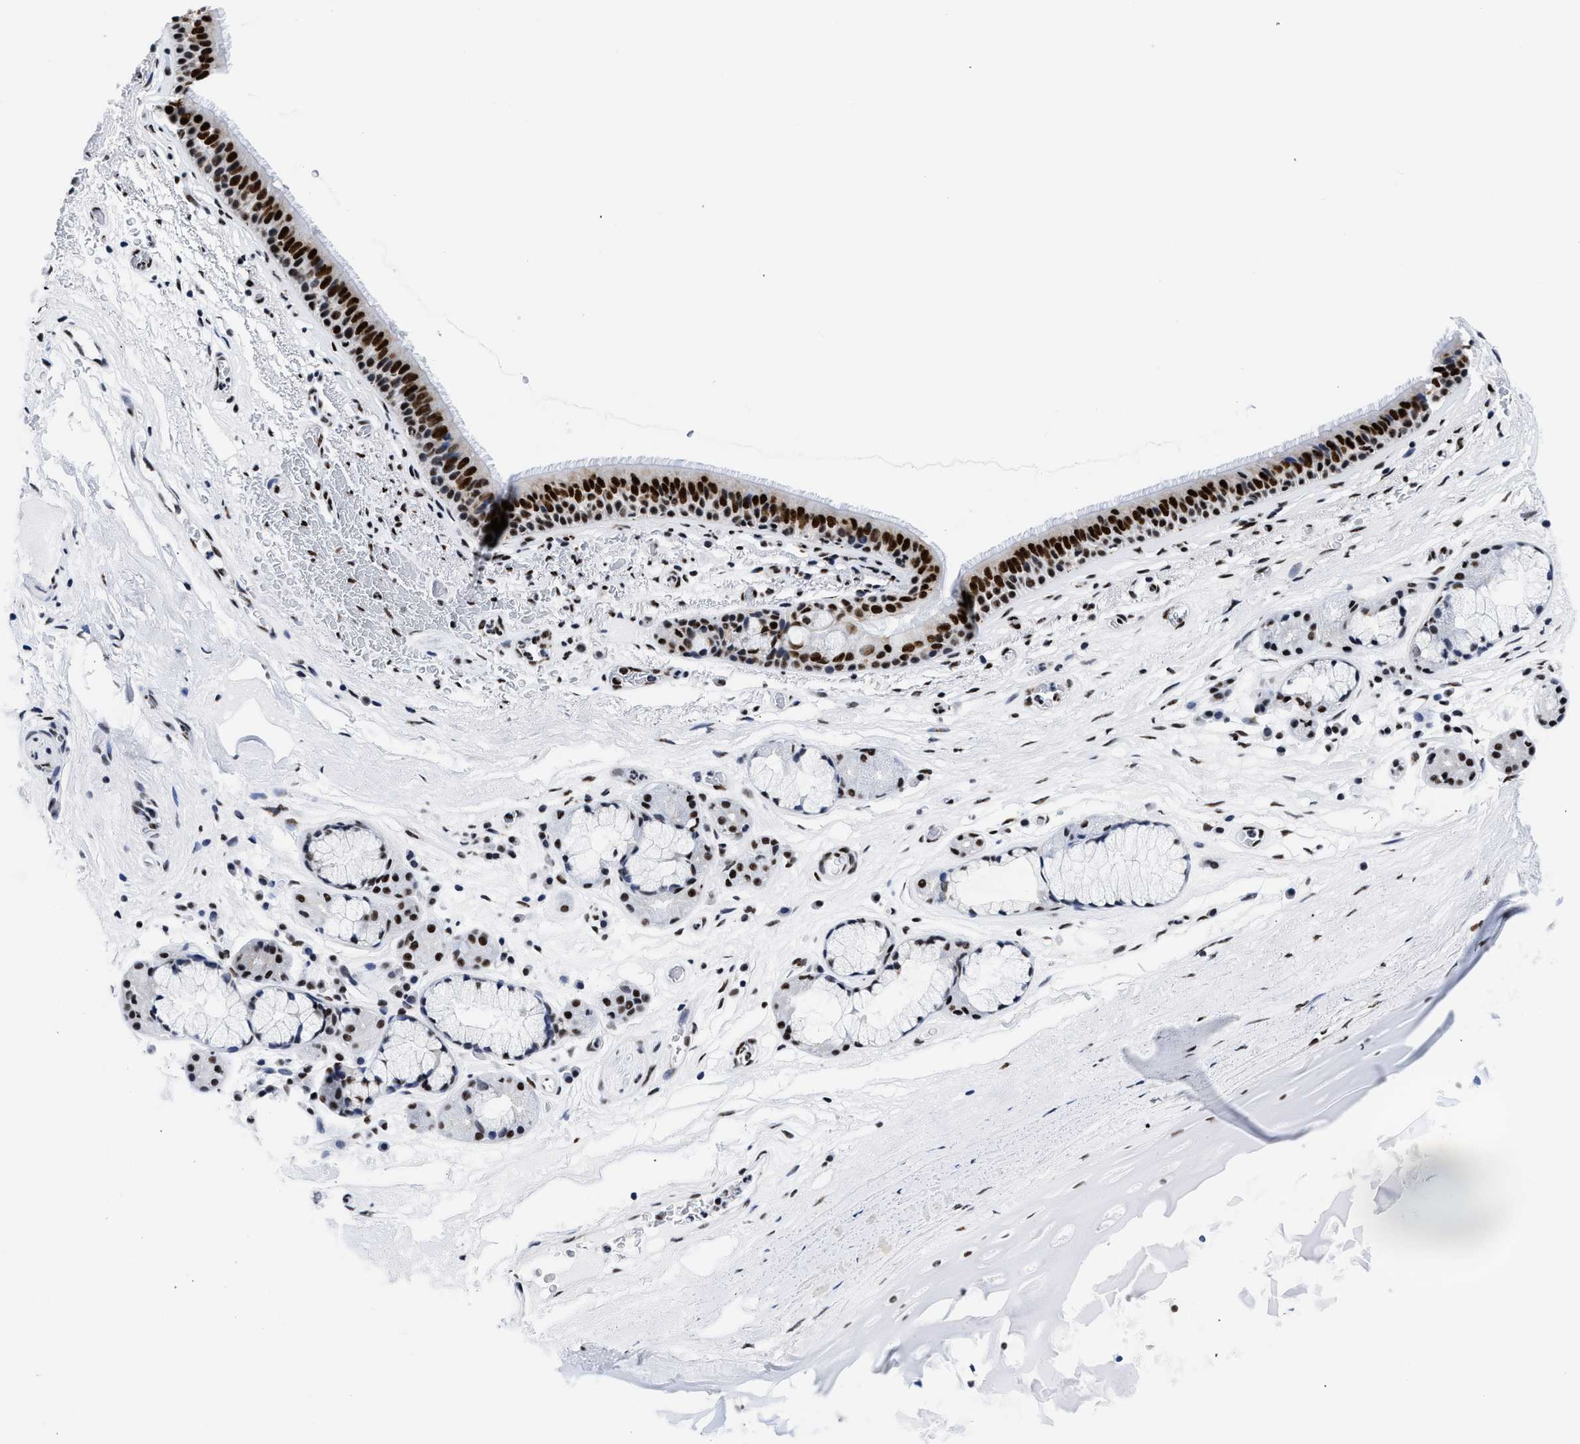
{"staining": {"intensity": "strong", "quantity": ">75%", "location": "nuclear"}, "tissue": "bronchus", "cell_type": "Respiratory epithelial cells", "image_type": "normal", "snomed": [{"axis": "morphology", "description": "Normal tissue, NOS"}, {"axis": "topography", "description": "Cartilage tissue"}], "caption": "Strong nuclear protein expression is seen in approximately >75% of respiratory epithelial cells in bronchus.", "gene": "RBM8A", "patient": {"sex": "female", "age": 63}}